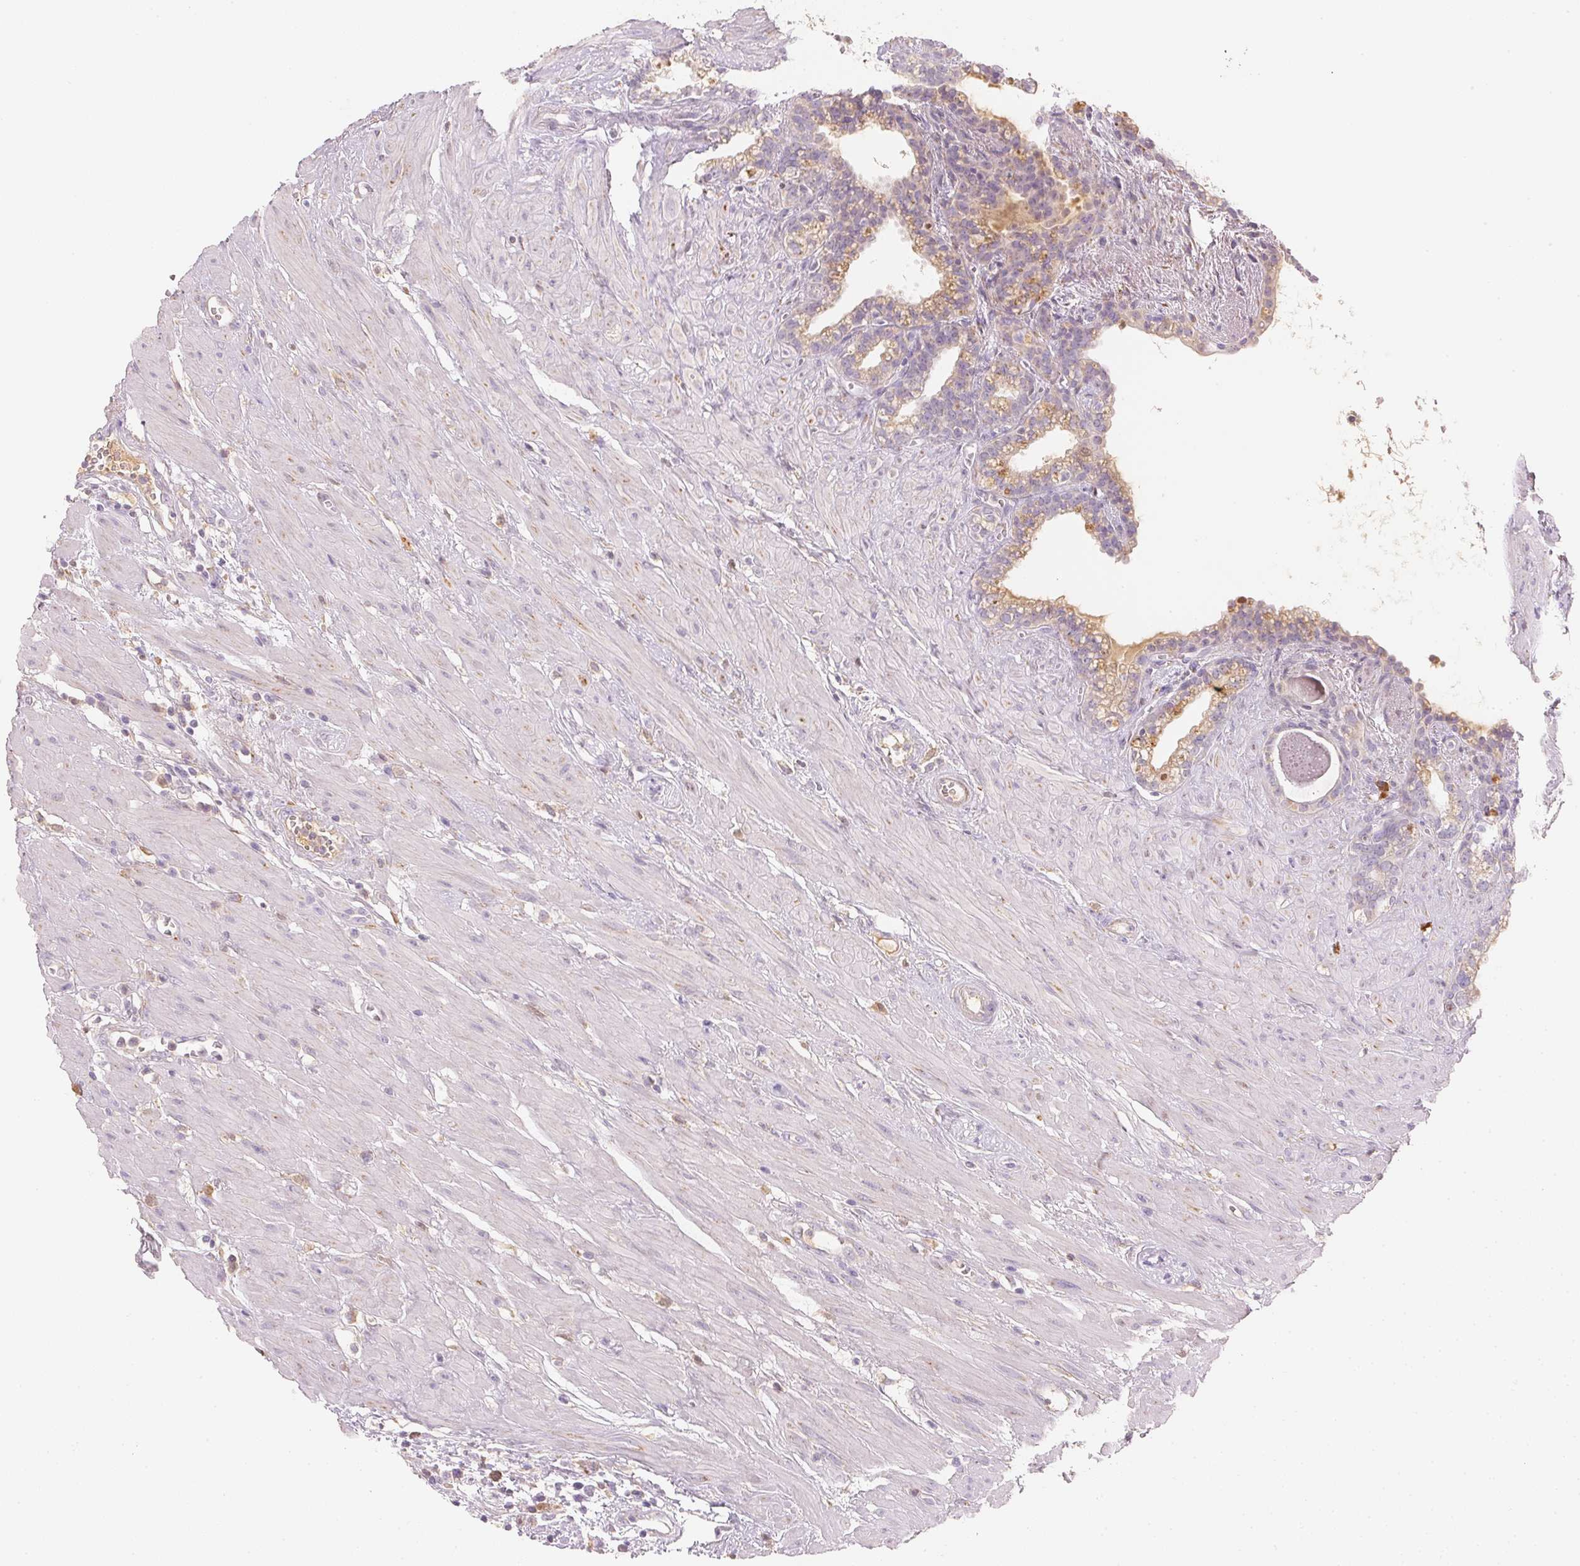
{"staining": {"intensity": "weak", "quantity": "25%-75%", "location": "cytoplasmic/membranous"}, "tissue": "seminal vesicle", "cell_type": "Glandular cells", "image_type": "normal", "snomed": [{"axis": "morphology", "description": "Normal tissue, NOS"}, {"axis": "topography", "description": "Seminal veicle"}], "caption": "This image shows IHC staining of unremarkable human seminal vesicle, with low weak cytoplasmic/membranous expression in about 25%-75% of glandular cells.", "gene": "RMDN2", "patient": {"sex": "male", "age": 76}}